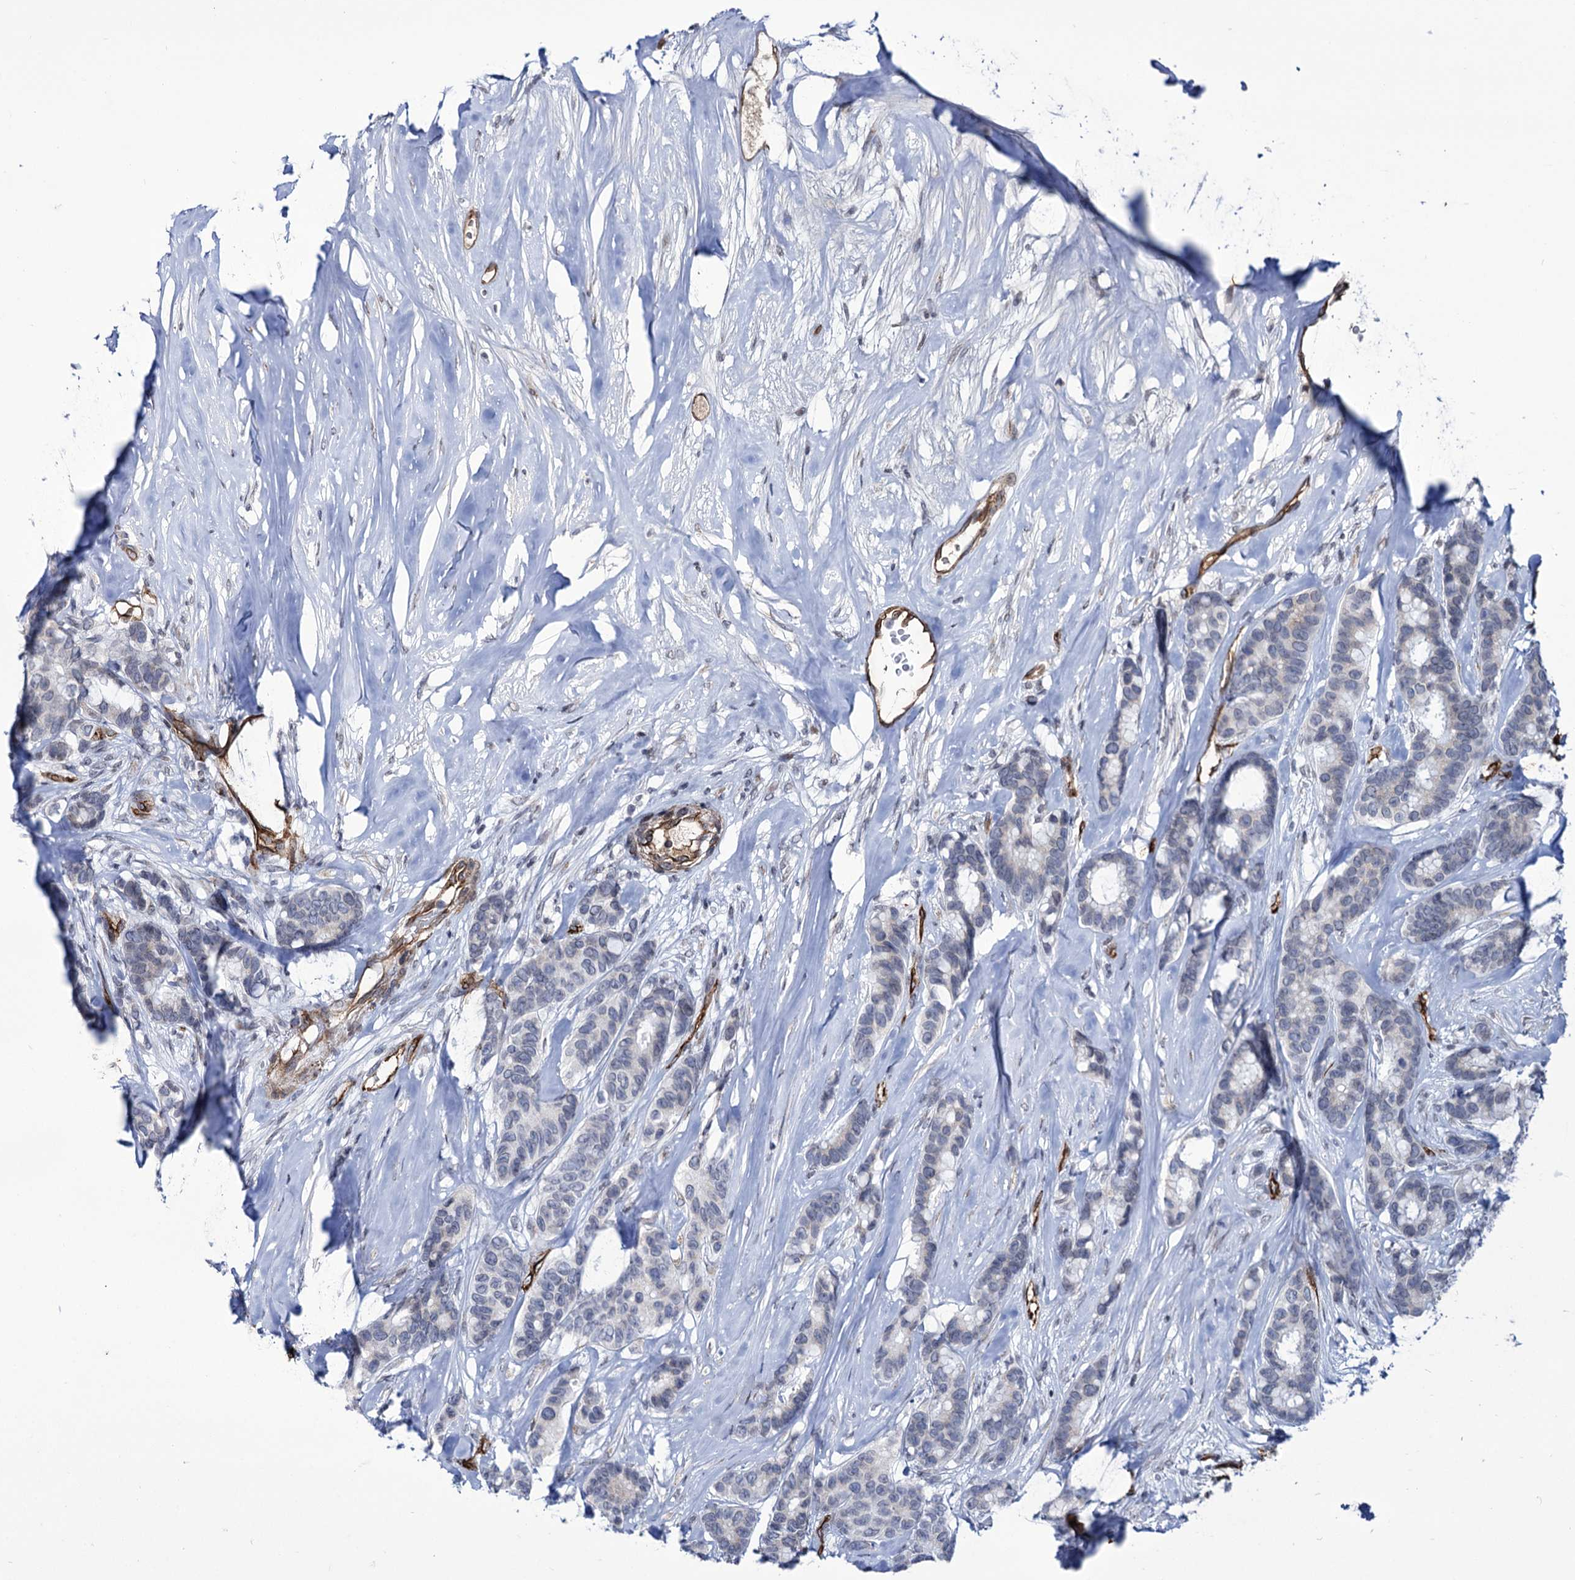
{"staining": {"intensity": "negative", "quantity": "none", "location": "none"}, "tissue": "breast cancer", "cell_type": "Tumor cells", "image_type": "cancer", "snomed": [{"axis": "morphology", "description": "Duct carcinoma"}, {"axis": "topography", "description": "Breast"}], "caption": "Immunohistochemistry (IHC) of human invasive ductal carcinoma (breast) reveals no positivity in tumor cells. (DAB (3,3'-diaminobenzidine) immunohistochemistry, high magnification).", "gene": "ZC3H12C", "patient": {"sex": "female", "age": 87}}